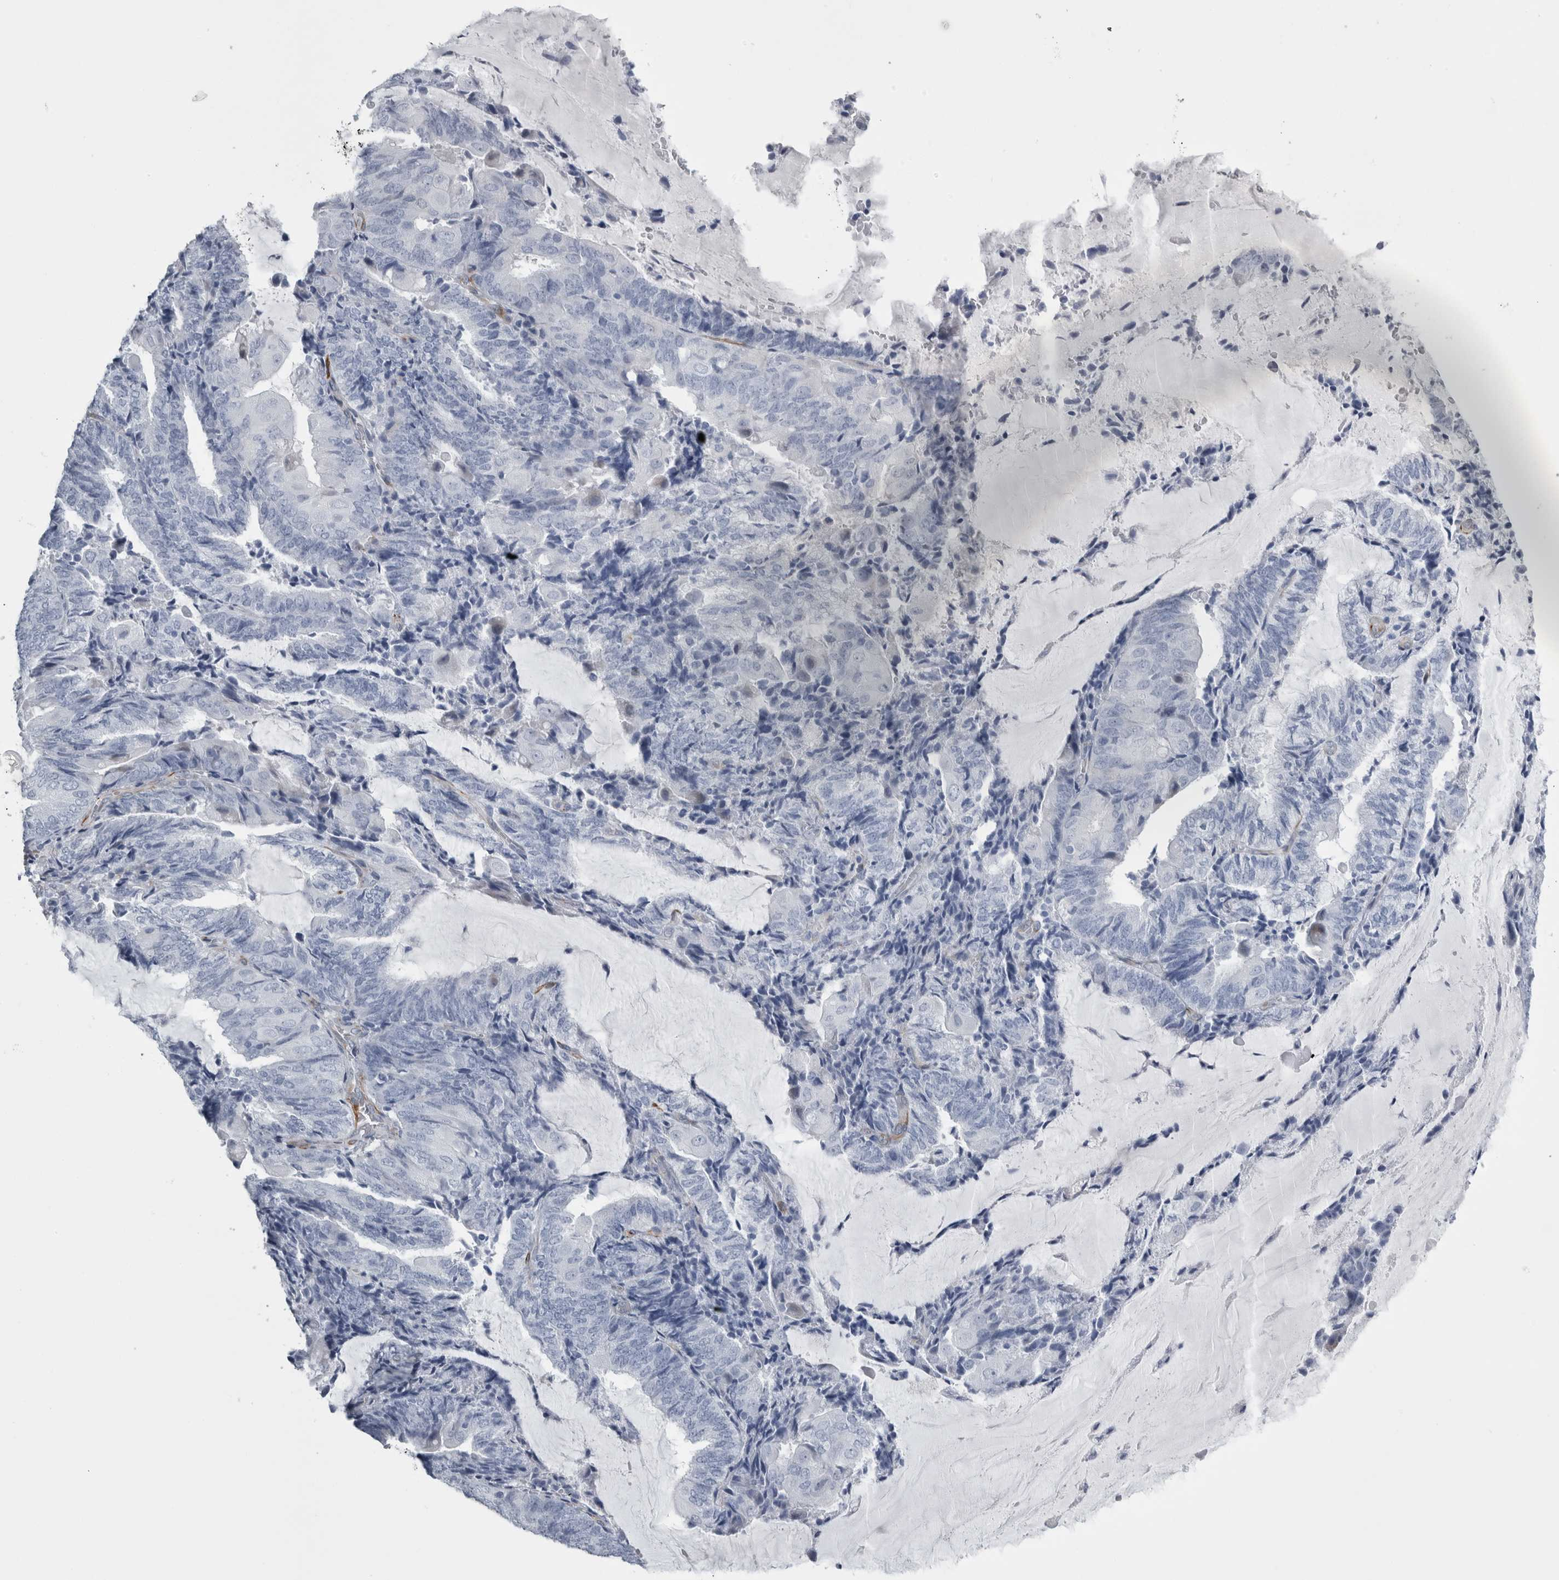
{"staining": {"intensity": "negative", "quantity": "none", "location": "none"}, "tissue": "endometrial cancer", "cell_type": "Tumor cells", "image_type": "cancer", "snomed": [{"axis": "morphology", "description": "Adenocarcinoma, NOS"}, {"axis": "topography", "description": "Endometrium"}], "caption": "Endometrial adenocarcinoma was stained to show a protein in brown. There is no significant staining in tumor cells.", "gene": "VWDE", "patient": {"sex": "female", "age": 81}}